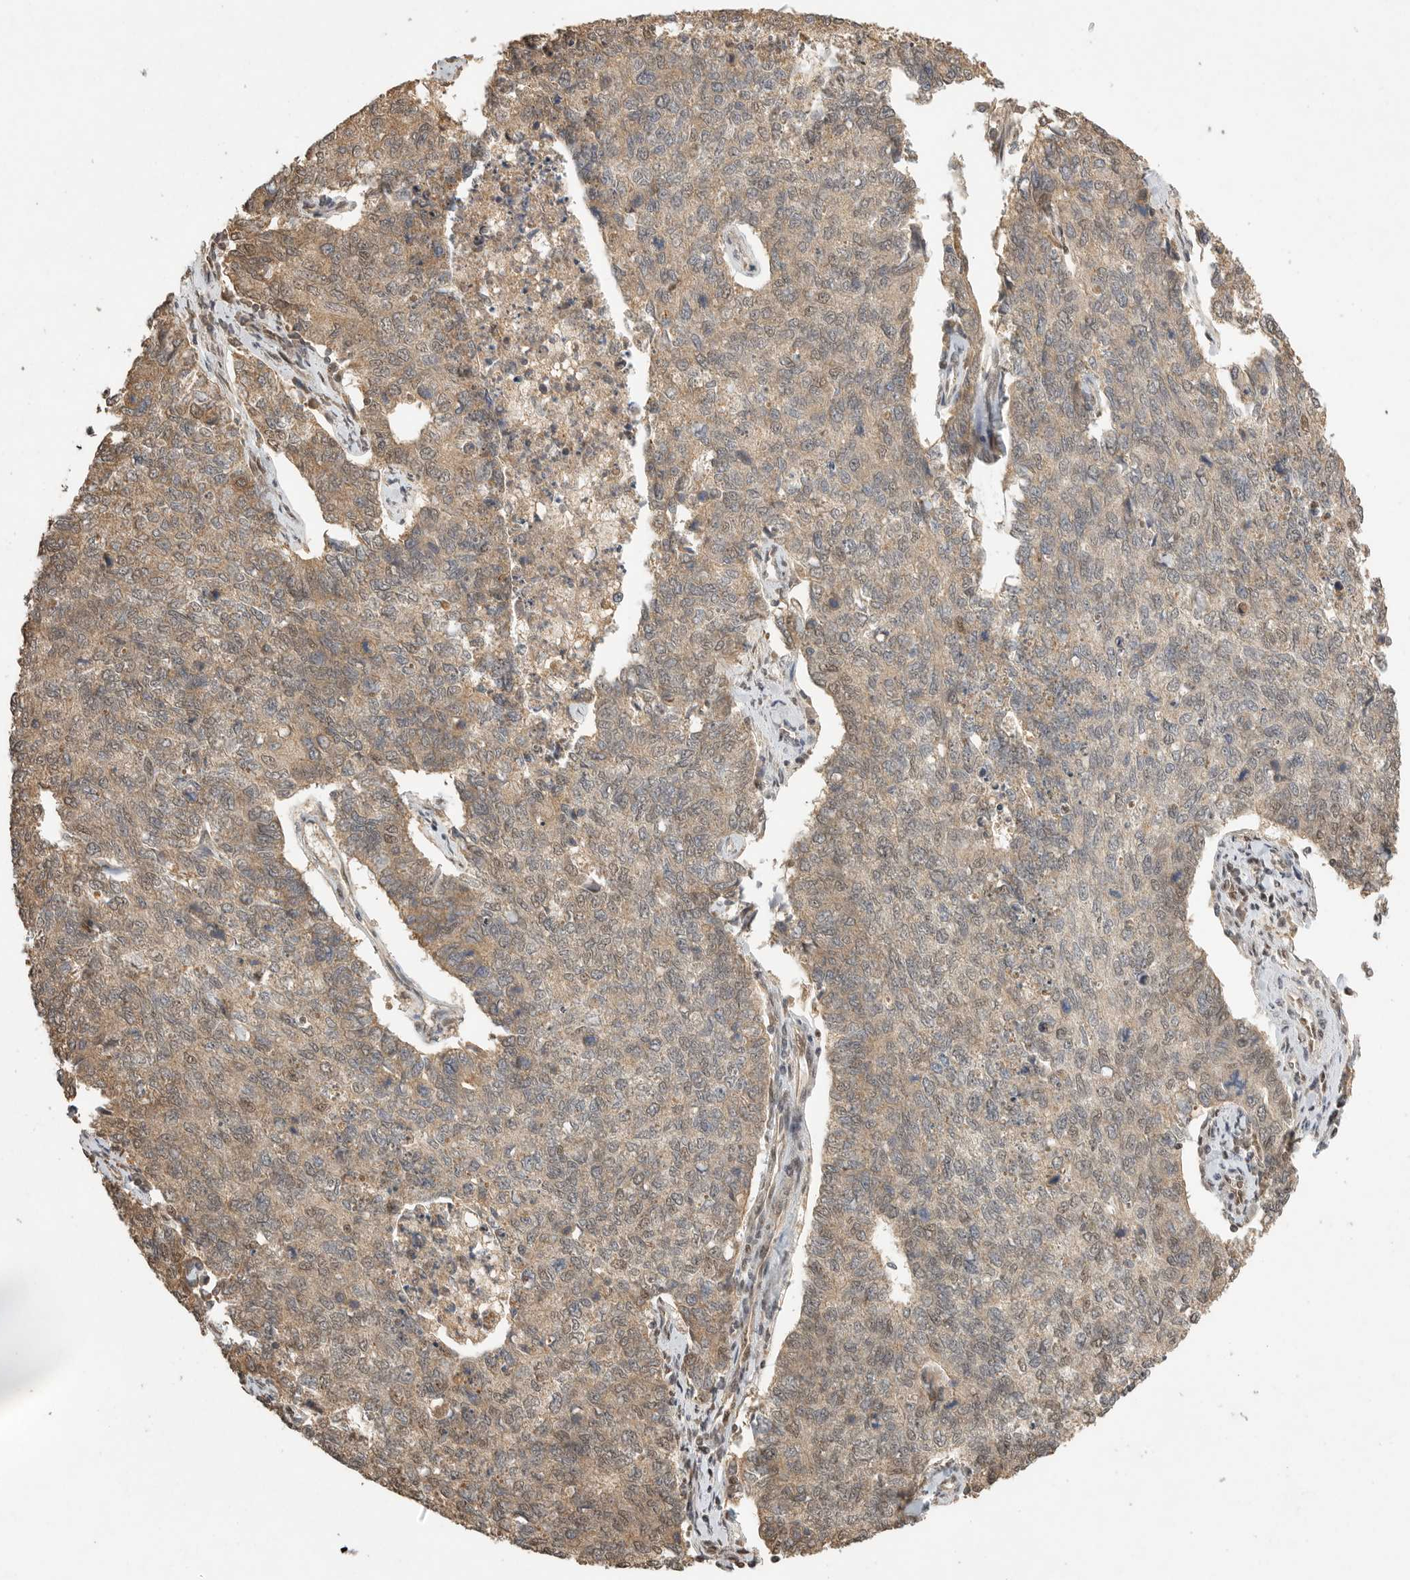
{"staining": {"intensity": "weak", "quantity": ">75%", "location": "cytoplasmic/membranous,nuclear"}, "tissue": "cervical cancer", "cell_type": "Tumor cells", "image_type": "cancer", "snomed": [{"axis": "morphology", "description": "Squamous cell carcinoma, NOS"}, {"axis": "topography", "description": "Cervix"}], "caption": "IHC (DAB) staining of human cervical cancer (squamous cell carcinoma) reveals weak cytoplasmic/membranous and nuclear protein positivity in about >75% of tumor cells.", "gene": "DFFA", "patient": {"sex": "female", "age": 63}}